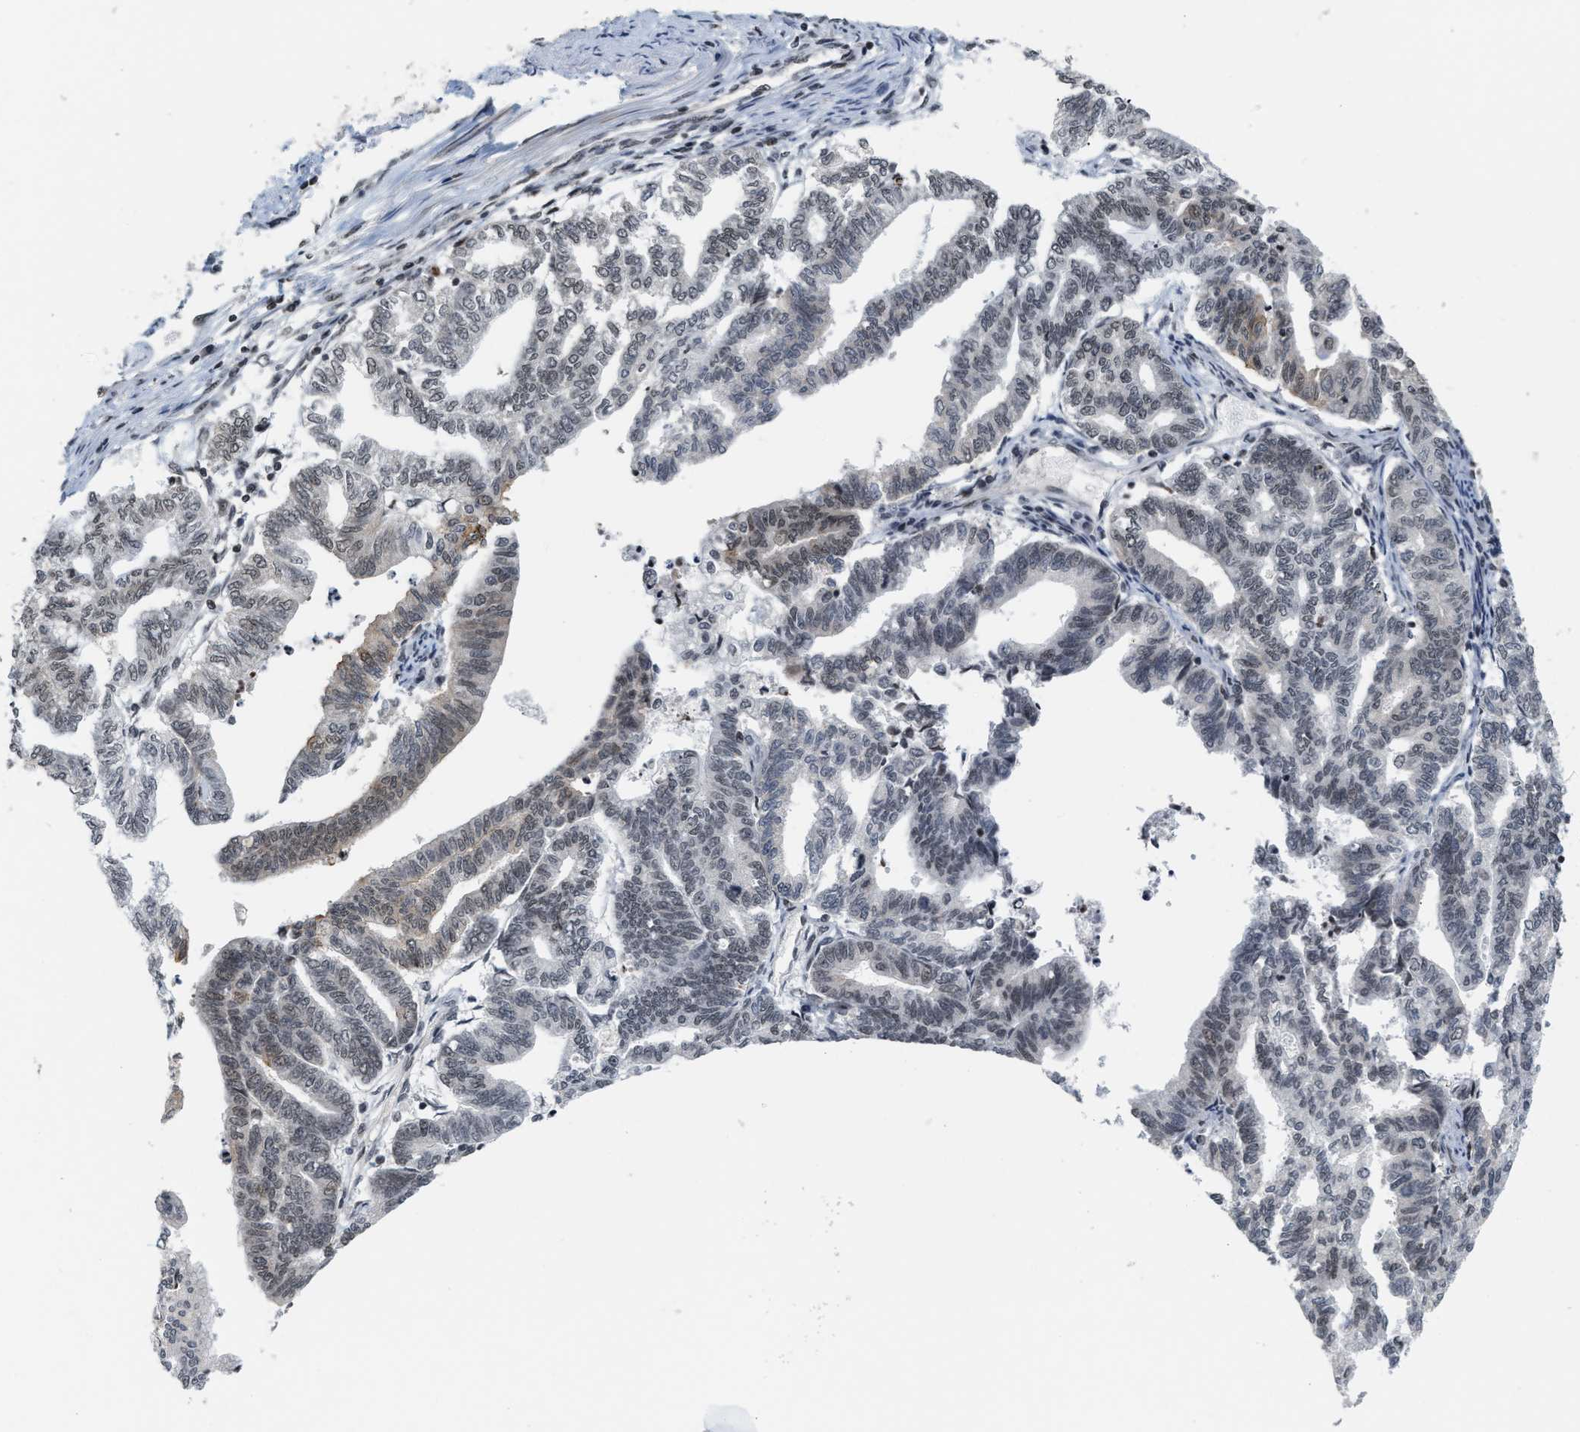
{"staining": {"intensity": "weak", "quantity": "25%-75%", "location": "nuclear"}, "tissue": "endometrial cancer", "cell_type": "Tumor cells", "image_type": "cancer", "snomed": [{"axis": "morphology", "description": "Adenocarcinoma, NOS"}, {"axis": "topography", "description": "Endometrium"}], "caption": "Human endometrial adenocarcinoma stained with a brown dye exhibits weak nuclear positive staining in approximately 25%-75% of tumor cells.", "gene": "ANKRD6", "patient": {"sex": "female", "age": 79}}